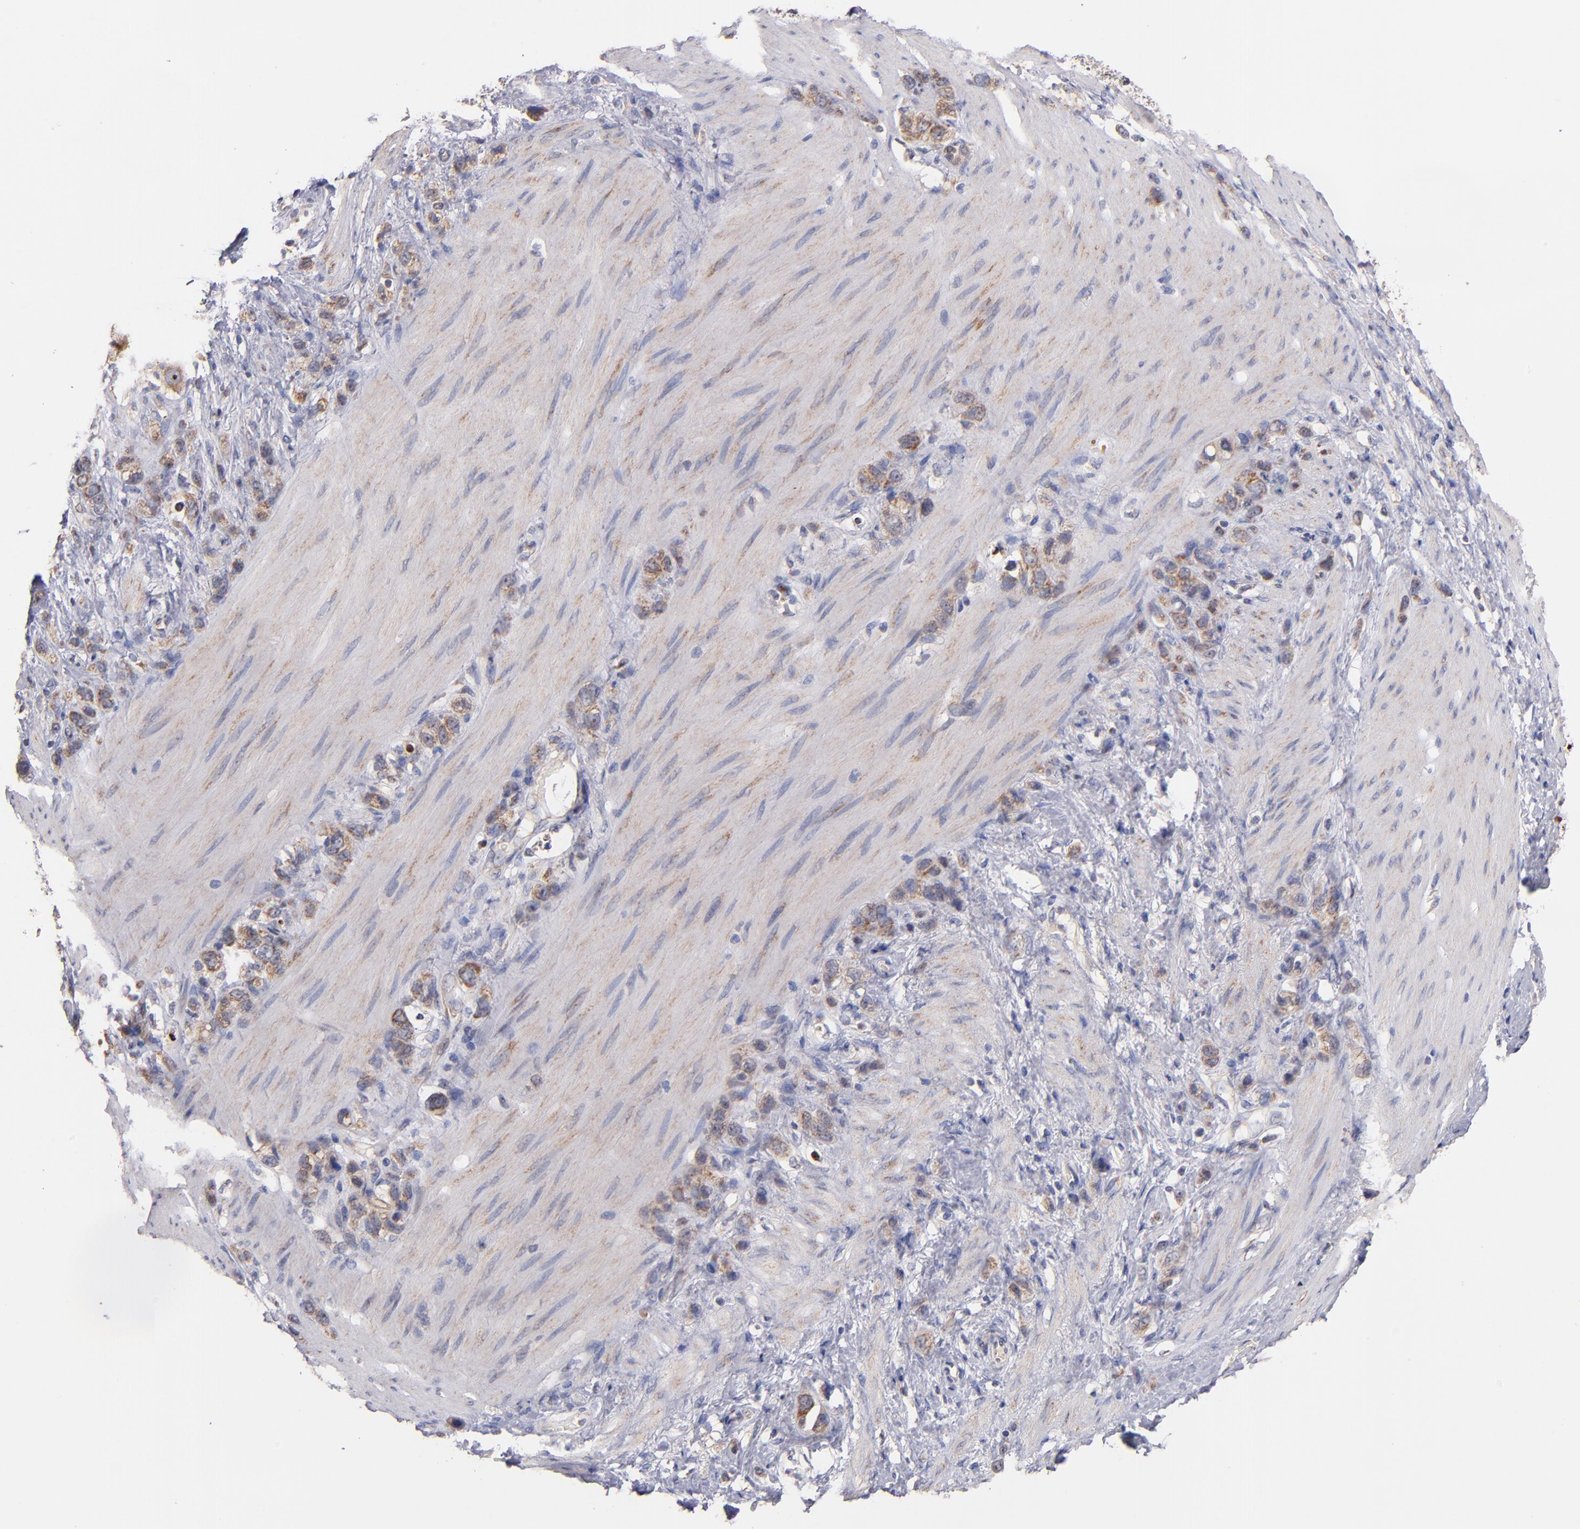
{"staining": {"intensity": "weak", "quantity": ">75%", "location": "cytoplasmic/membranous"}, "tissue": "stomach cancer", "cell_type": "Tumor cells", "image_type": "cancer", "snomed": [{"axis": "morphology", "description": "Normal tissue, NOS"}, {"axis": "morphology", "description": "Adenocarcinoma, NOS"}, {"axis": "morphology", "description": "Adenocarcinoma, High grade"}, {"axis": "topography", "description": "Stomach, upper"}, {"axis": "topography", "description": "Stomach"}], "caption": "This histopathology image reveals IHC staining of stomach cancer (adenocarcinoma), with low weak cytoplasmic/membranous staining in about >75% of tumor cells.", "gene": "DIABLO", "patient": {"sex": "female", "age": 65}}